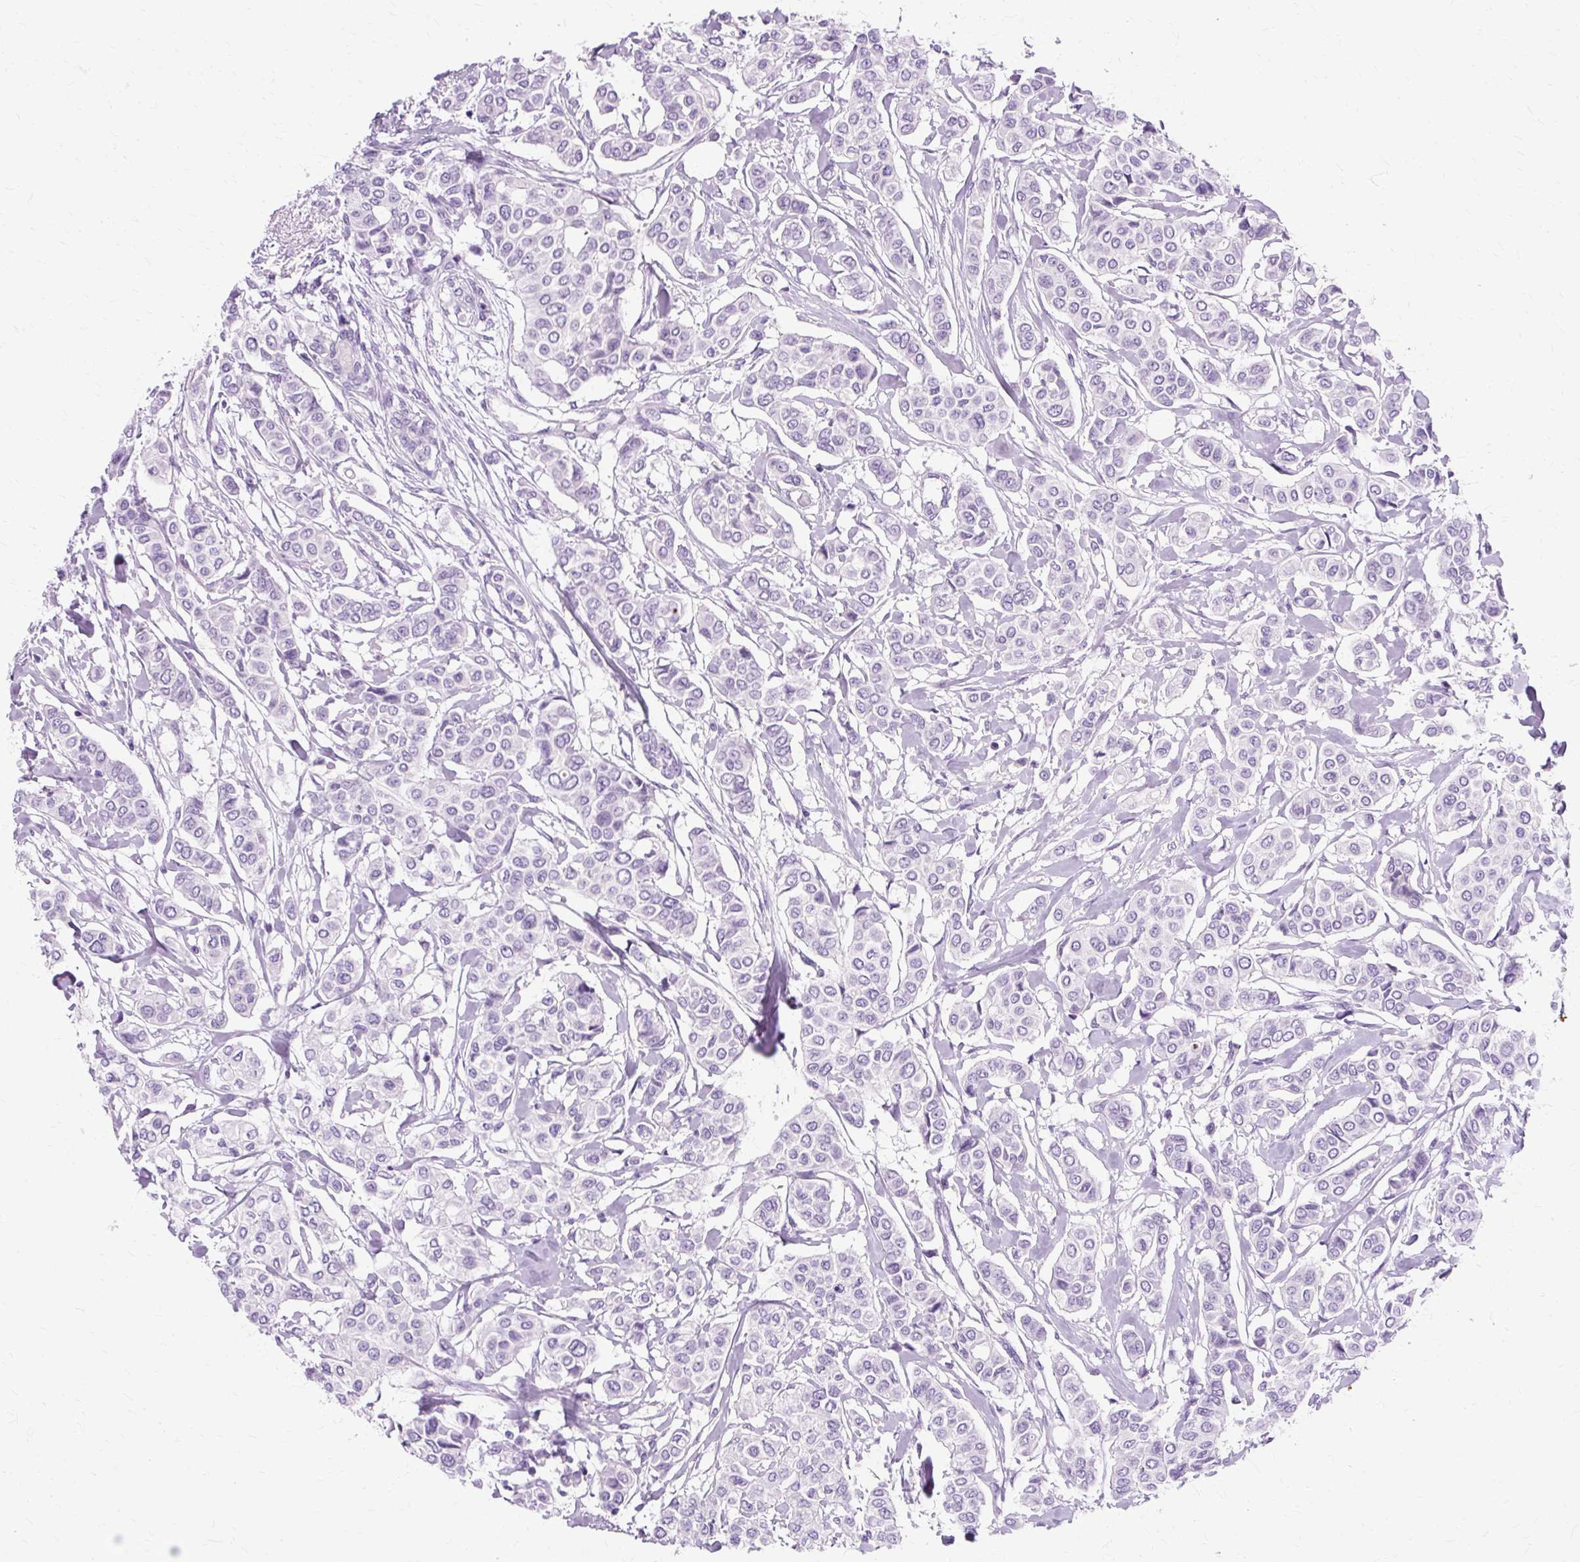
{"staining": {"intensity": "negative", "quantity": "none", "location": "none"}, "tissue": "breast cancer", "cell_type": "Tumor cells", "image_type": "cancer", "snomed": [{"axis": "morphology", "description": "Lobular carcinoma"}, {"axis": "topography", "description": "Breast"}], "caption": "Tumor cells are negative for brown protein staining in breast cancer.", "gene": "TMEM89", "patient": {"sex": "female", "age": 51}}